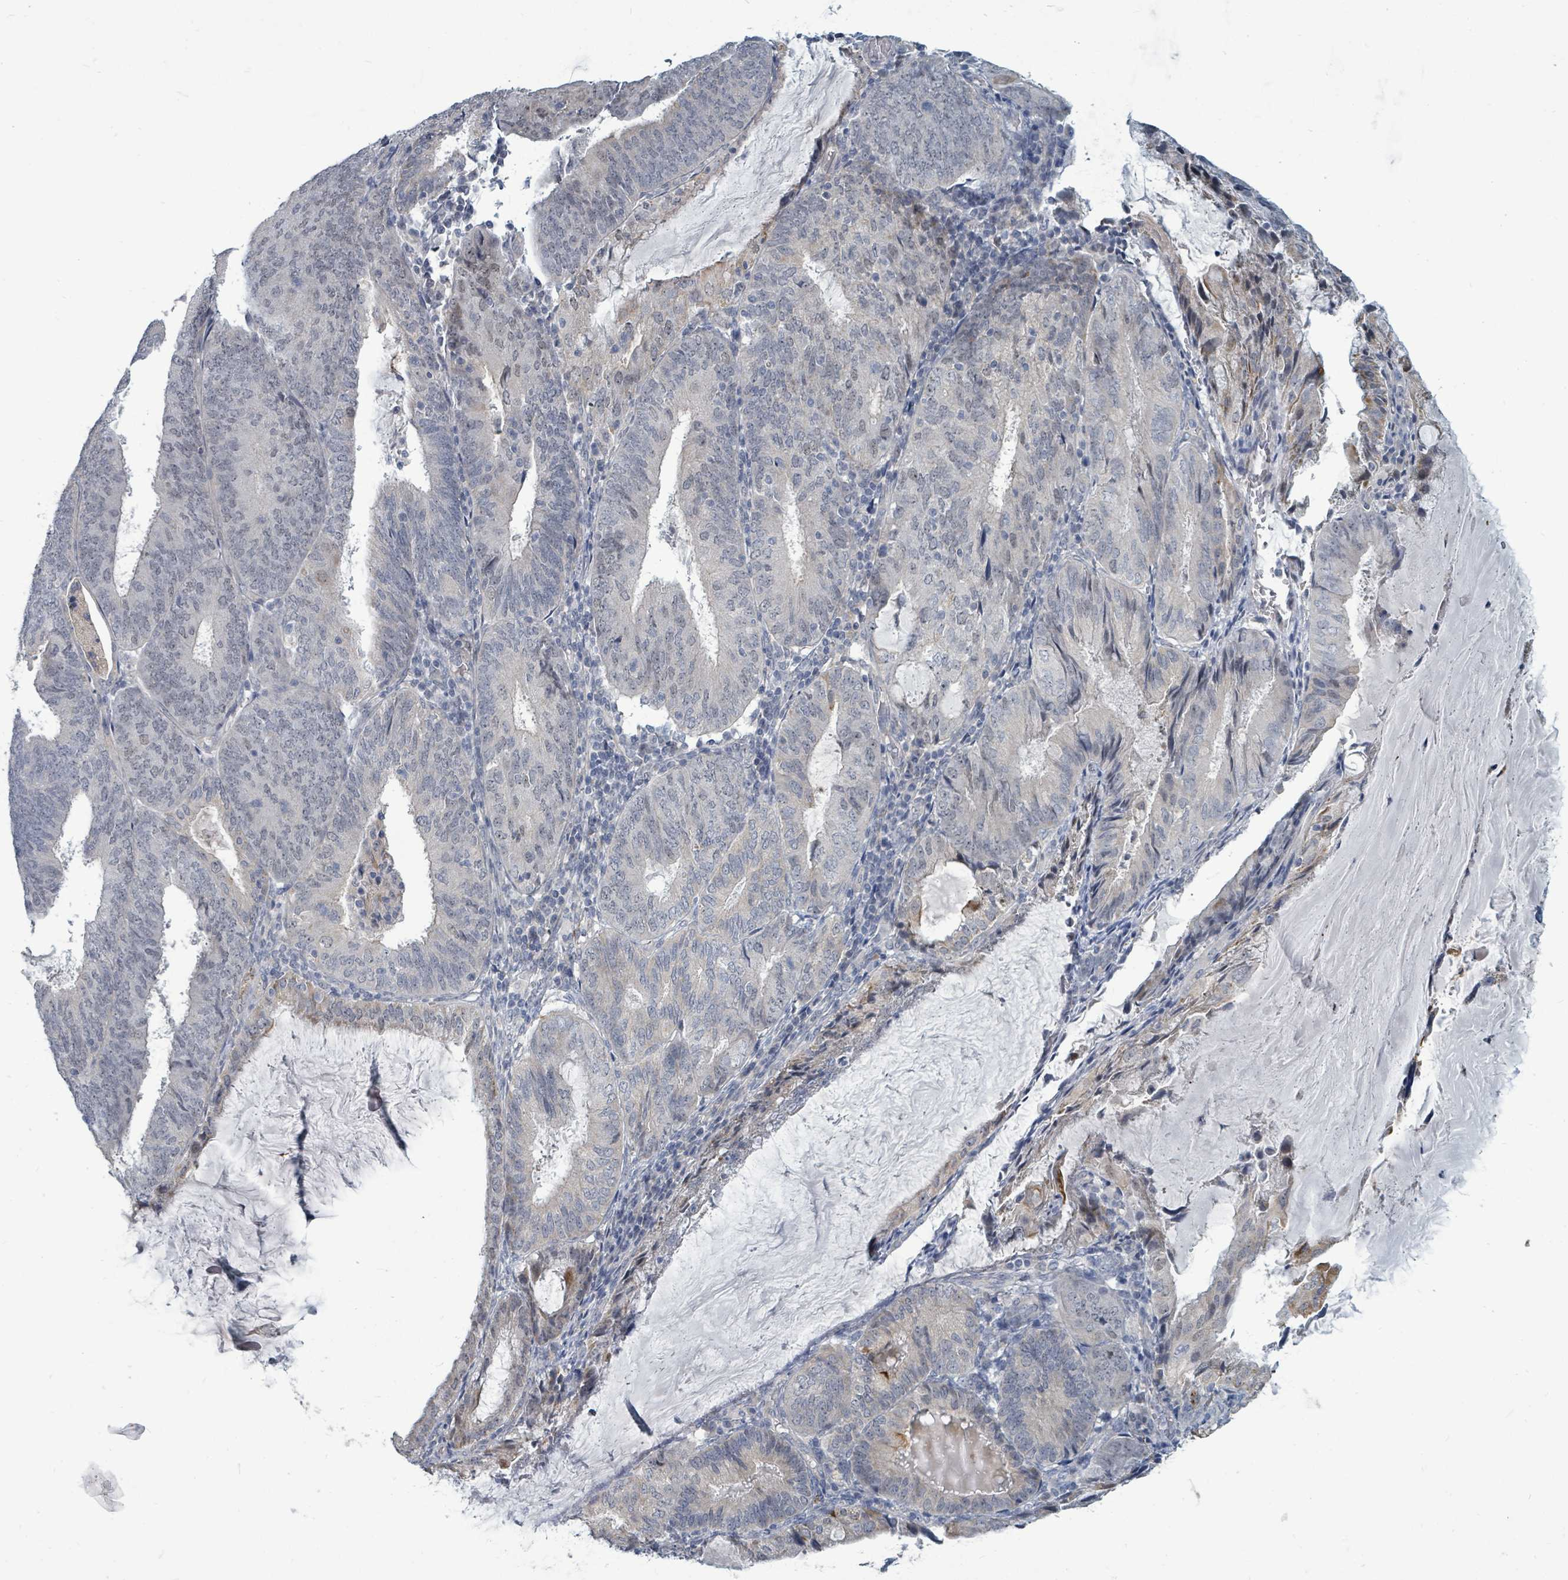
{"staining": {"intensity": "negative", "quantity": "none", "location": "none"}, "tissue": "endometrial cancer", "cell_type": "Tumor cells", "image_type": "cancer", "snomed": [{"axis": "morphology", "description": "Adenocarcinoma, NOS"}, {"axis": "topography", "description": "Endometrium"}], "caption": "Immunohistochemistry (IHC) photomicrograph of human endometrial cancer (adenocarcinoma) stained for a protein (brown), which exhibits no staining in tumor cells.", "gene": "TRDMT1", "patient": {"sex": "female", "age": 81}}